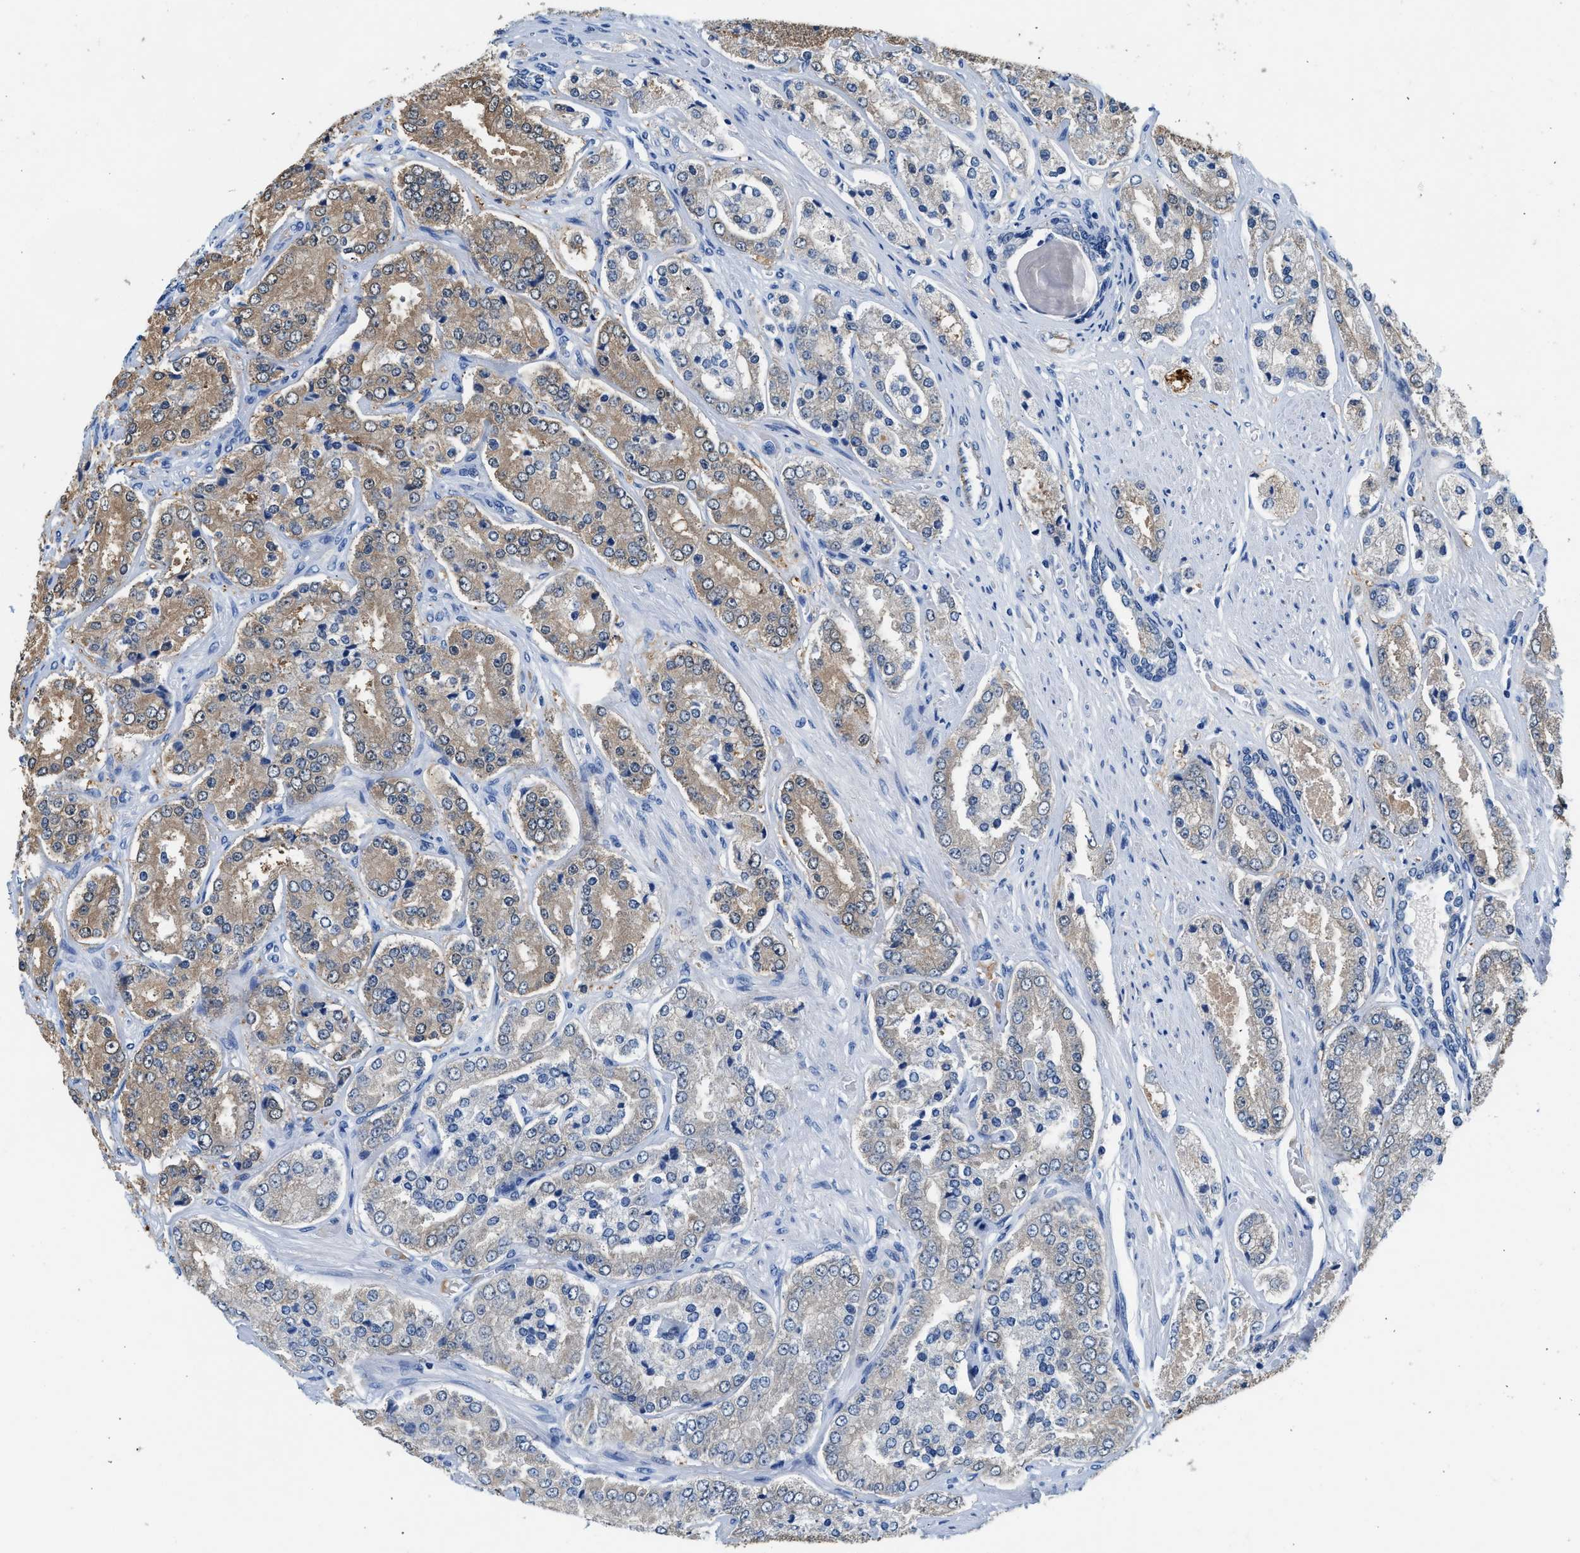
{"staining": {"intensity": "weak", "quantity": "25%-75%", "location": "cytoplasmic/membranous"}, "tissue": "prostate cancer", "cell_type": "Tumor cells", "image_type": "cancer", "snomed": [{"axis": "morphology", "description": "Adenocarcinoma, High grade"}, {"axis": "topography", "description": "Prostate"}], "caption": "Immunohistochemistry (IHC) (DAB) staining of high-grade adenocarcinoma (prostate) shows weak cytoplasmic/membranous protein staining in about 25%-75% of tumor cells. (Stains: DAB in brown, nuclei in blue, Microscopy: brightfield microscopy at high magnification).", "gene": "FADS6", "patient": {"sex": "male", "age": 65}}